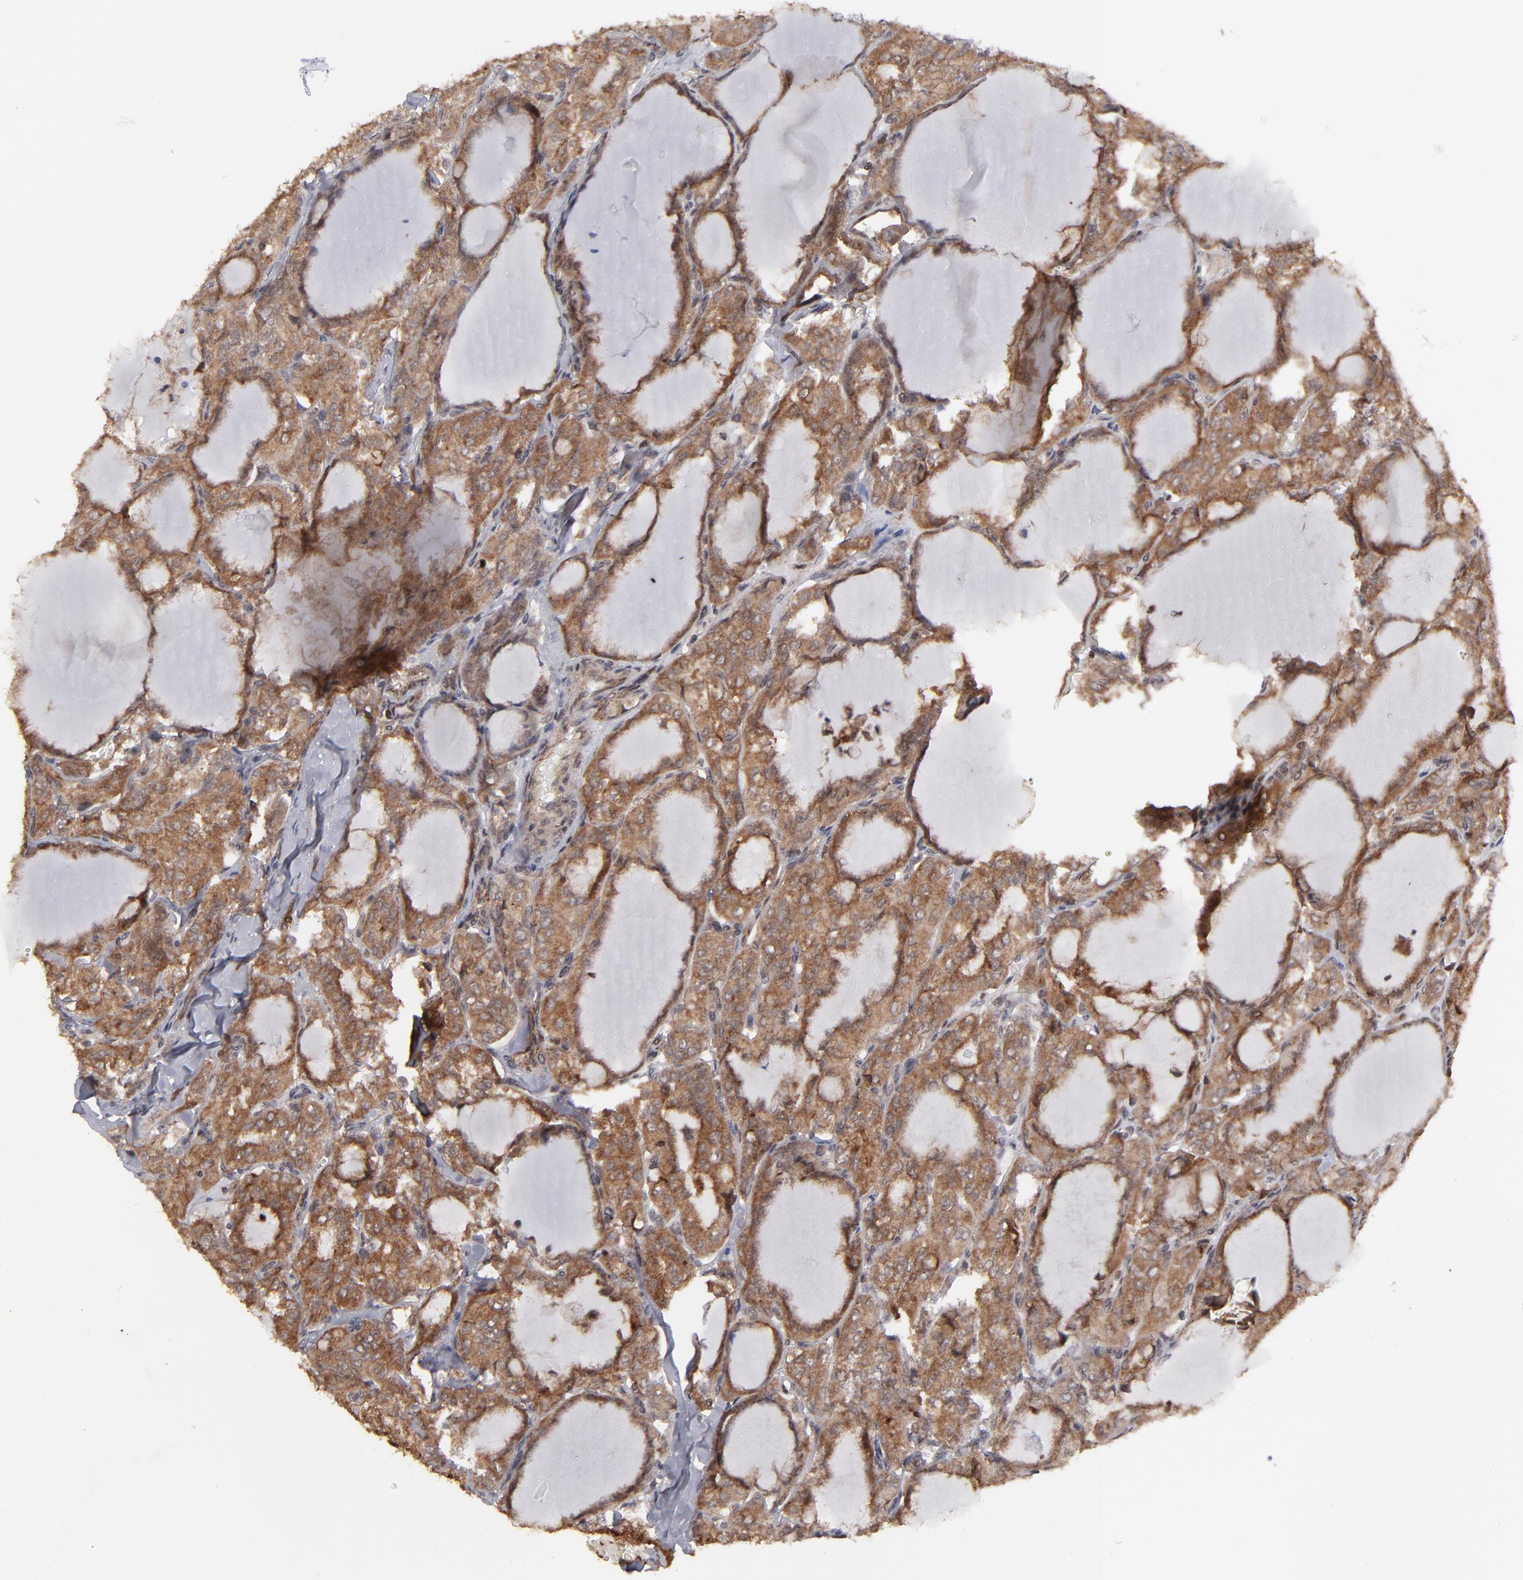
{"staining": {"intensity": "strong", "quantity": ">75%", "location": "cytoplasmic/membranous,nuclear"}, "tissue": "thyroid cancer", "cell_type": "Tumor cells", "image_type": "cancer", "snomed": [{"axis": "morphology", "description": "Papillary adenocarcinoma, NOS"}, {"axis": "topography", "description": "Thyroid gland"}], "caption": "Papillary adenocarcinoma (thyroid) stained with DAB (3,3'-diaminobenzidine) IHC displays high levels of strong cytoplasmic/membranous and nuclear staining in about >75% of tumor cells.", "gene": "RGS6", "patient": {"sex": "male", "age": 20}}